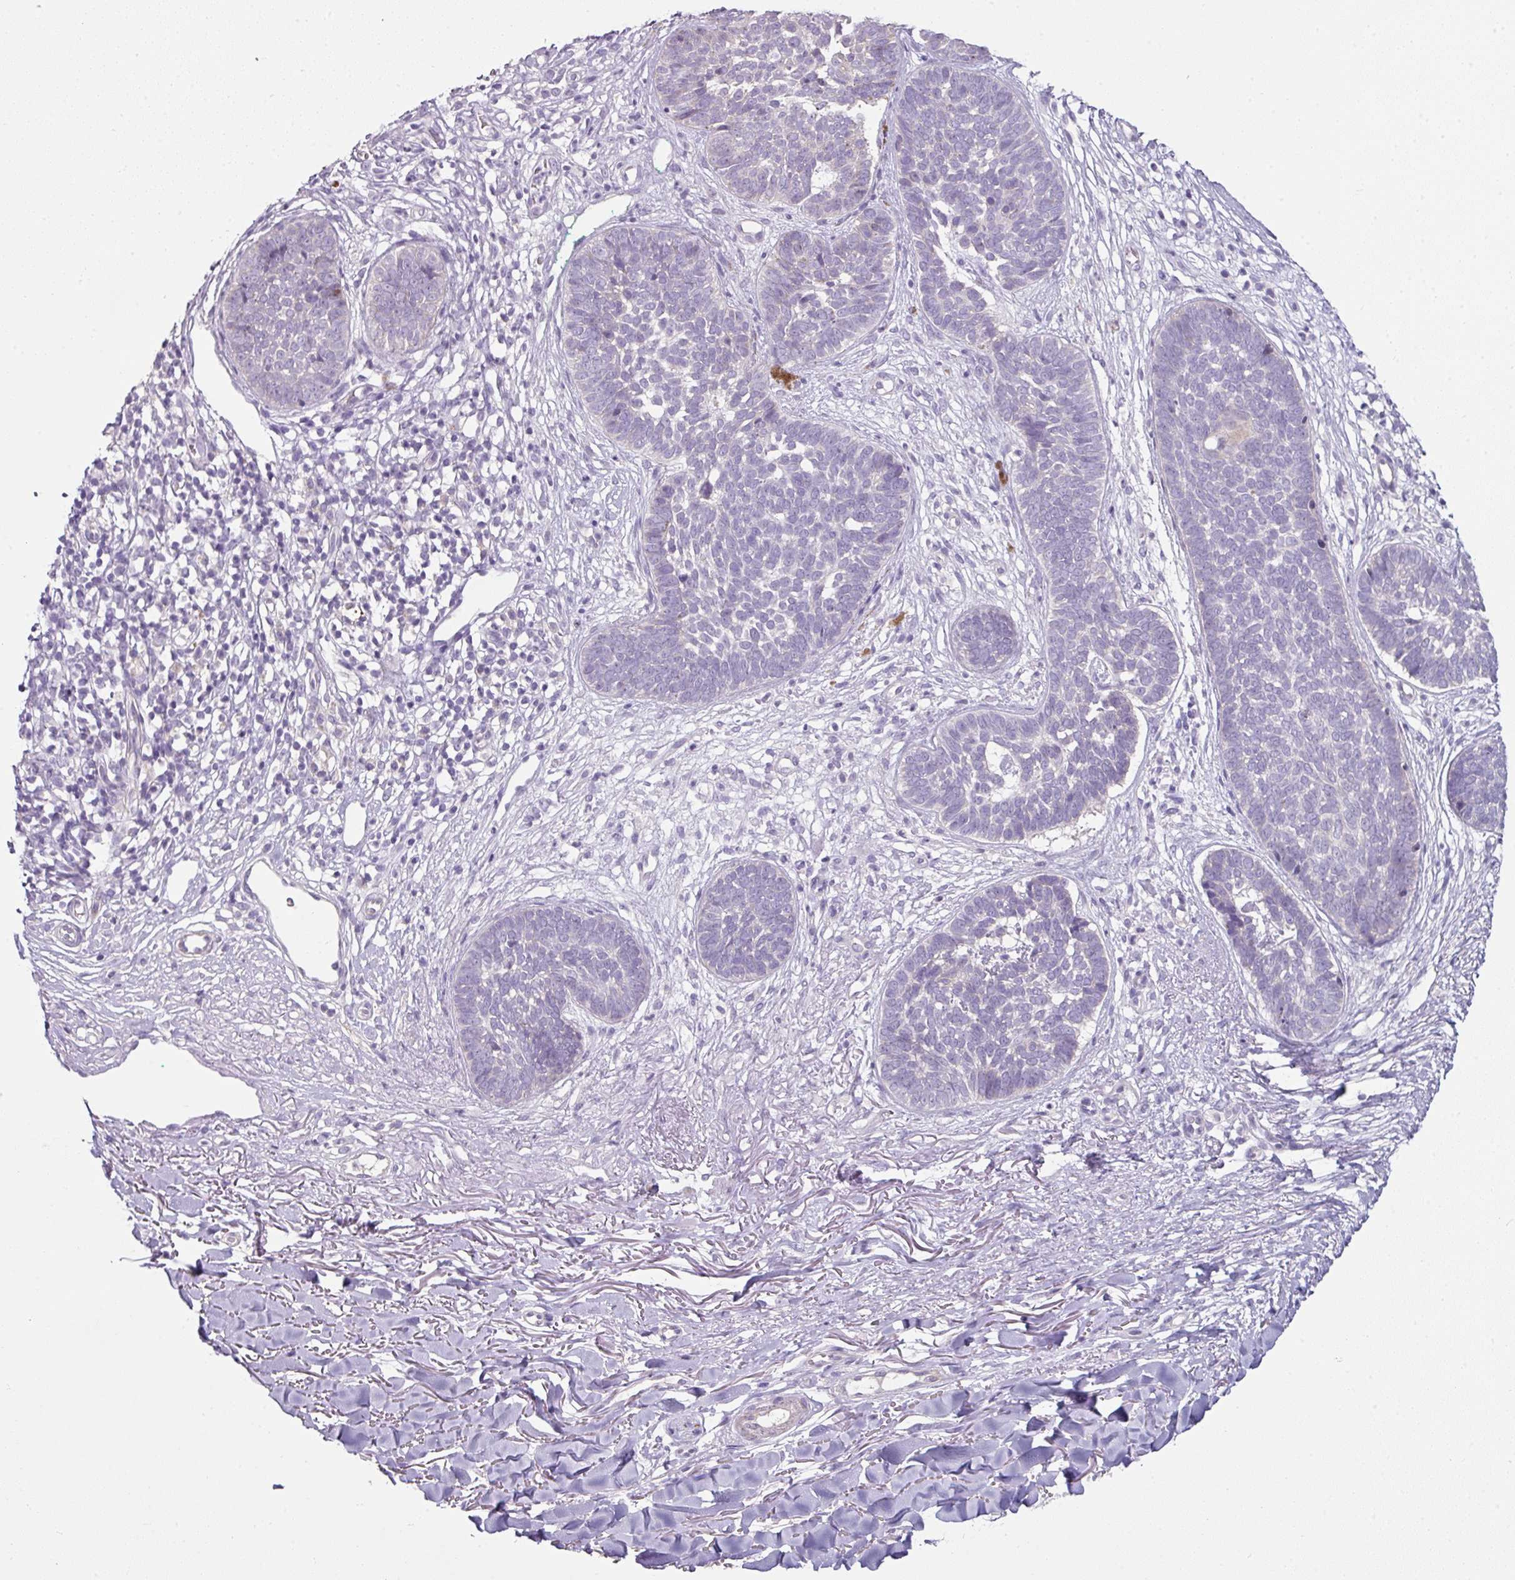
{"staining": {"intensity": "negative", "quantity": "none", "location": "none"}, "tissue": "skin cancer", "cell_type": "Tumor cells", "image_type": "cancer", "snomed": [{"axis": "morphology", "description": "Basal cell carcinoma"}, {"axis": "topography", "description": "Skin"}, {"axis": "topography", "description": "Skin of neck"}, {"axis": "topography", "description": "Skin of shoulder"}, {"axis": "topography", "description": "Skin of back"}], "caption": "Immunohistochemistry of human basal cell carcinoma (skin) reveals no expression in tumor cells.", "gene": "FHAD1", "patient": {"sex": "male", "age": 80}}